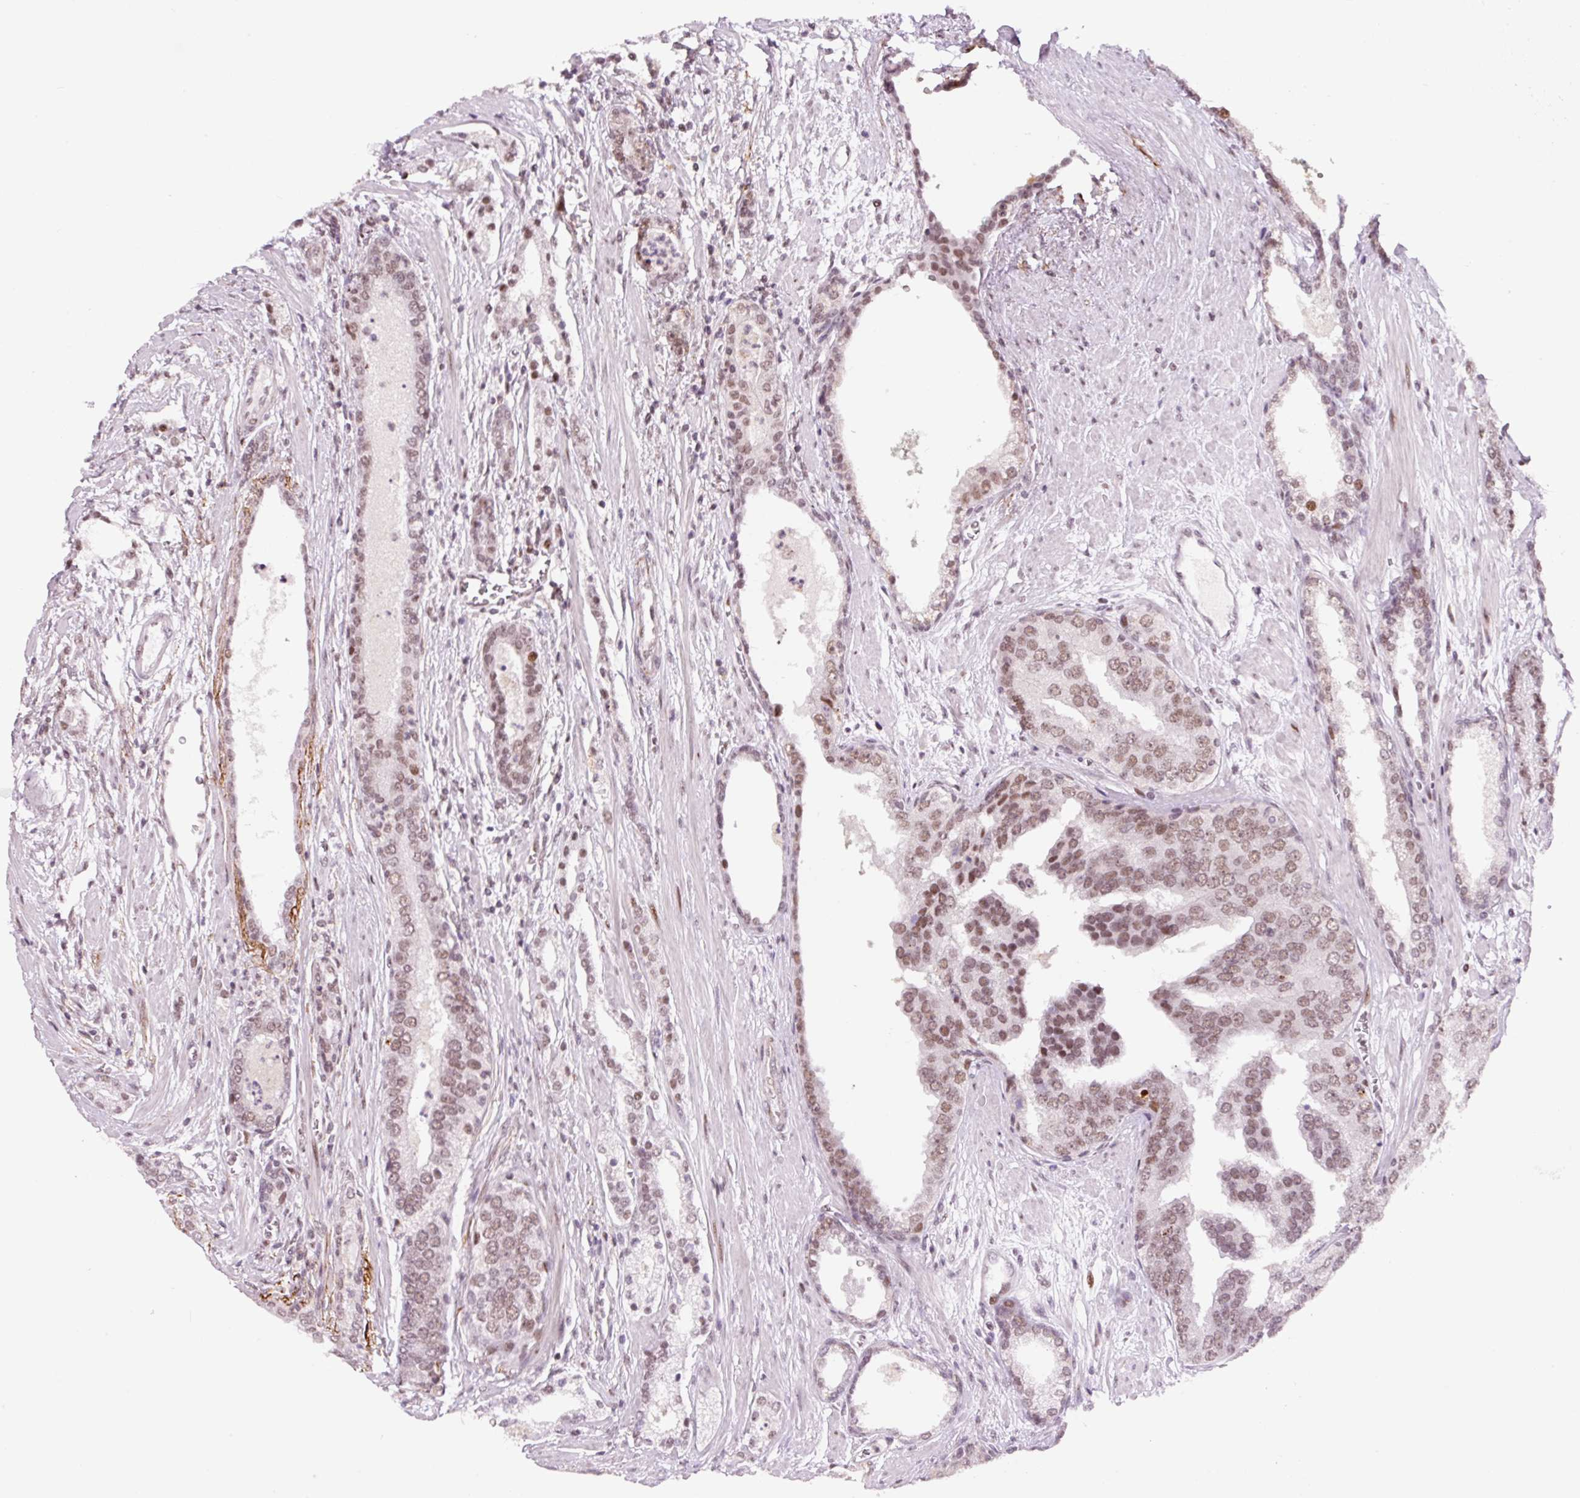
{"staining": {"intensity": "moderate", "quantity": ">75%", "location": "nuclear"}, "tissue": "prostate cancer", "cell_type": "Tumor cells", "image_type": "cancer", "snomed": [{"axis": "morphology", "description": "Adenocarcinoma, High grade"}, {"axis": "topography", "description": "Prostate"}], "caption": "The immunohistochemical stain labels moderate nuclear positivity in tumor cells of prostate adenocarcinoma (high-grade) tissue.", "gene": "CCNL2", "patient": {"sex": "male", "age": 71}}